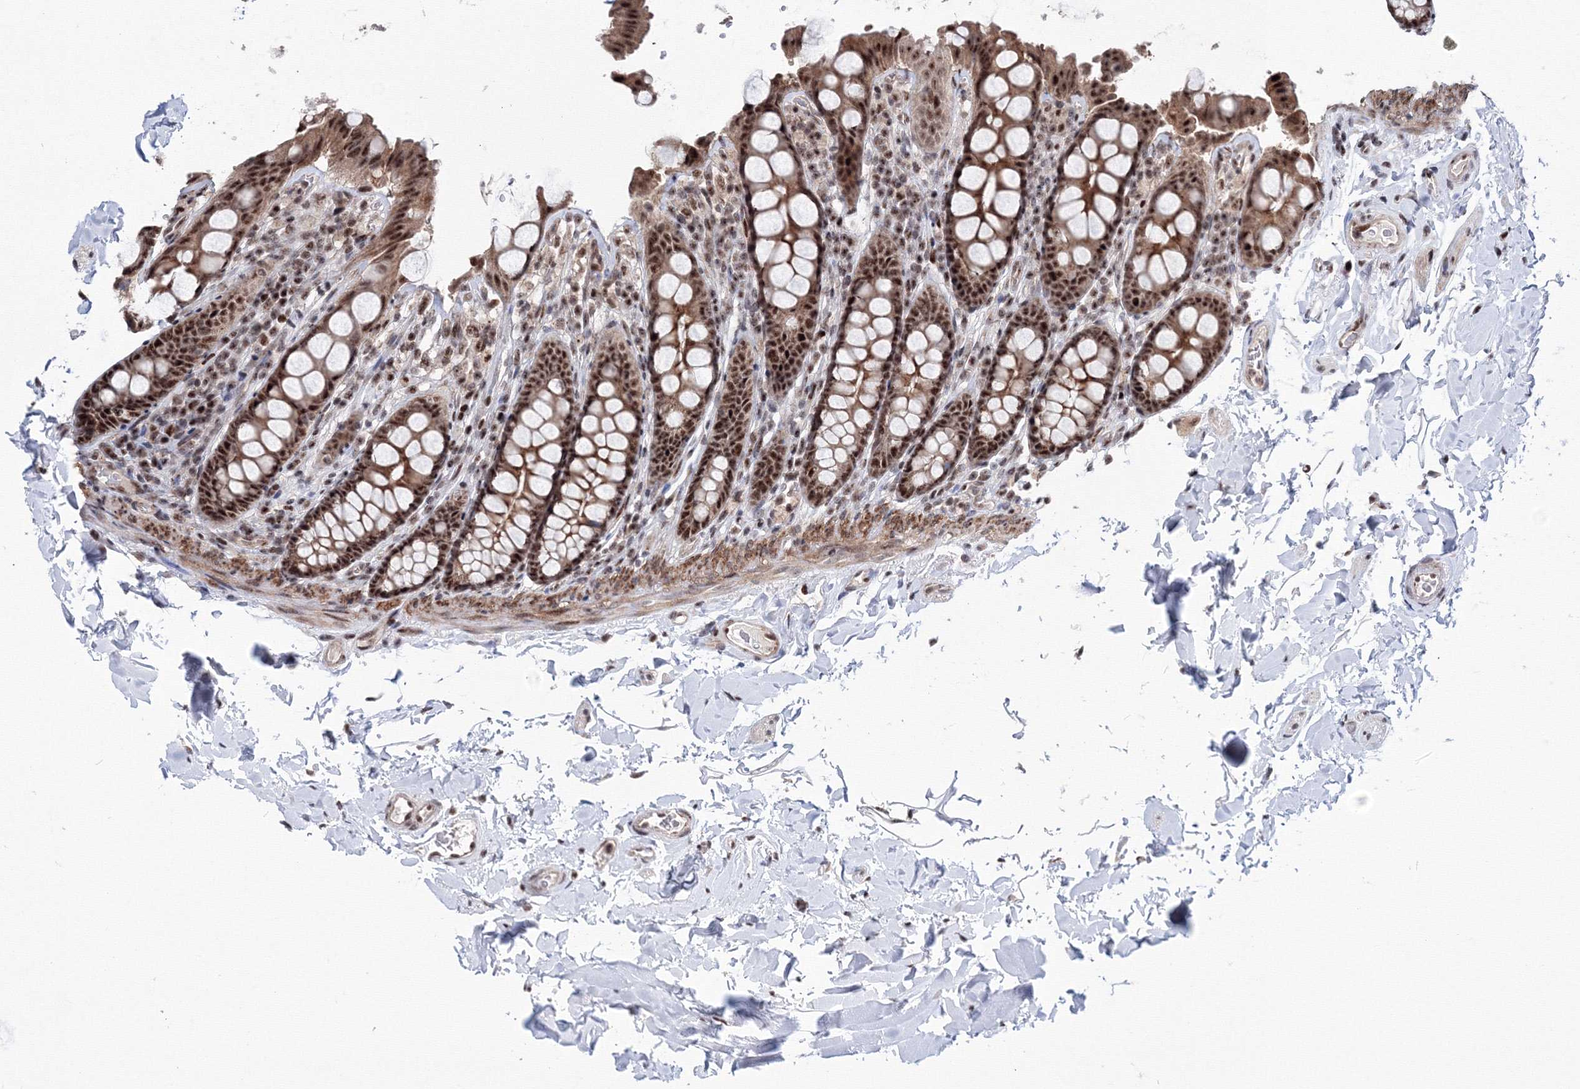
{"staining": {"intensity": "moderate", "quantity": ">75%", "location": "nuclear"}, "tissue": "colon", "cell_type": "Endothelial cells", "image_type": "normal", "snomed": [{"axis": "morphology", "description": "Normal tissue, NOS"}, {"axis": "topography", "description": "Colon"}, {"axis": "topography", "description": "Peripheral nerve tissue"}], "caption": "Endothelial cells exhibit moderate nuclear expression in approximately >75% of cells in unremarkable colon. (IHC, brightfield microscopy, high magnification).", "gene": "TATDN2", "patient": {"sex": "female", "age": 61}}